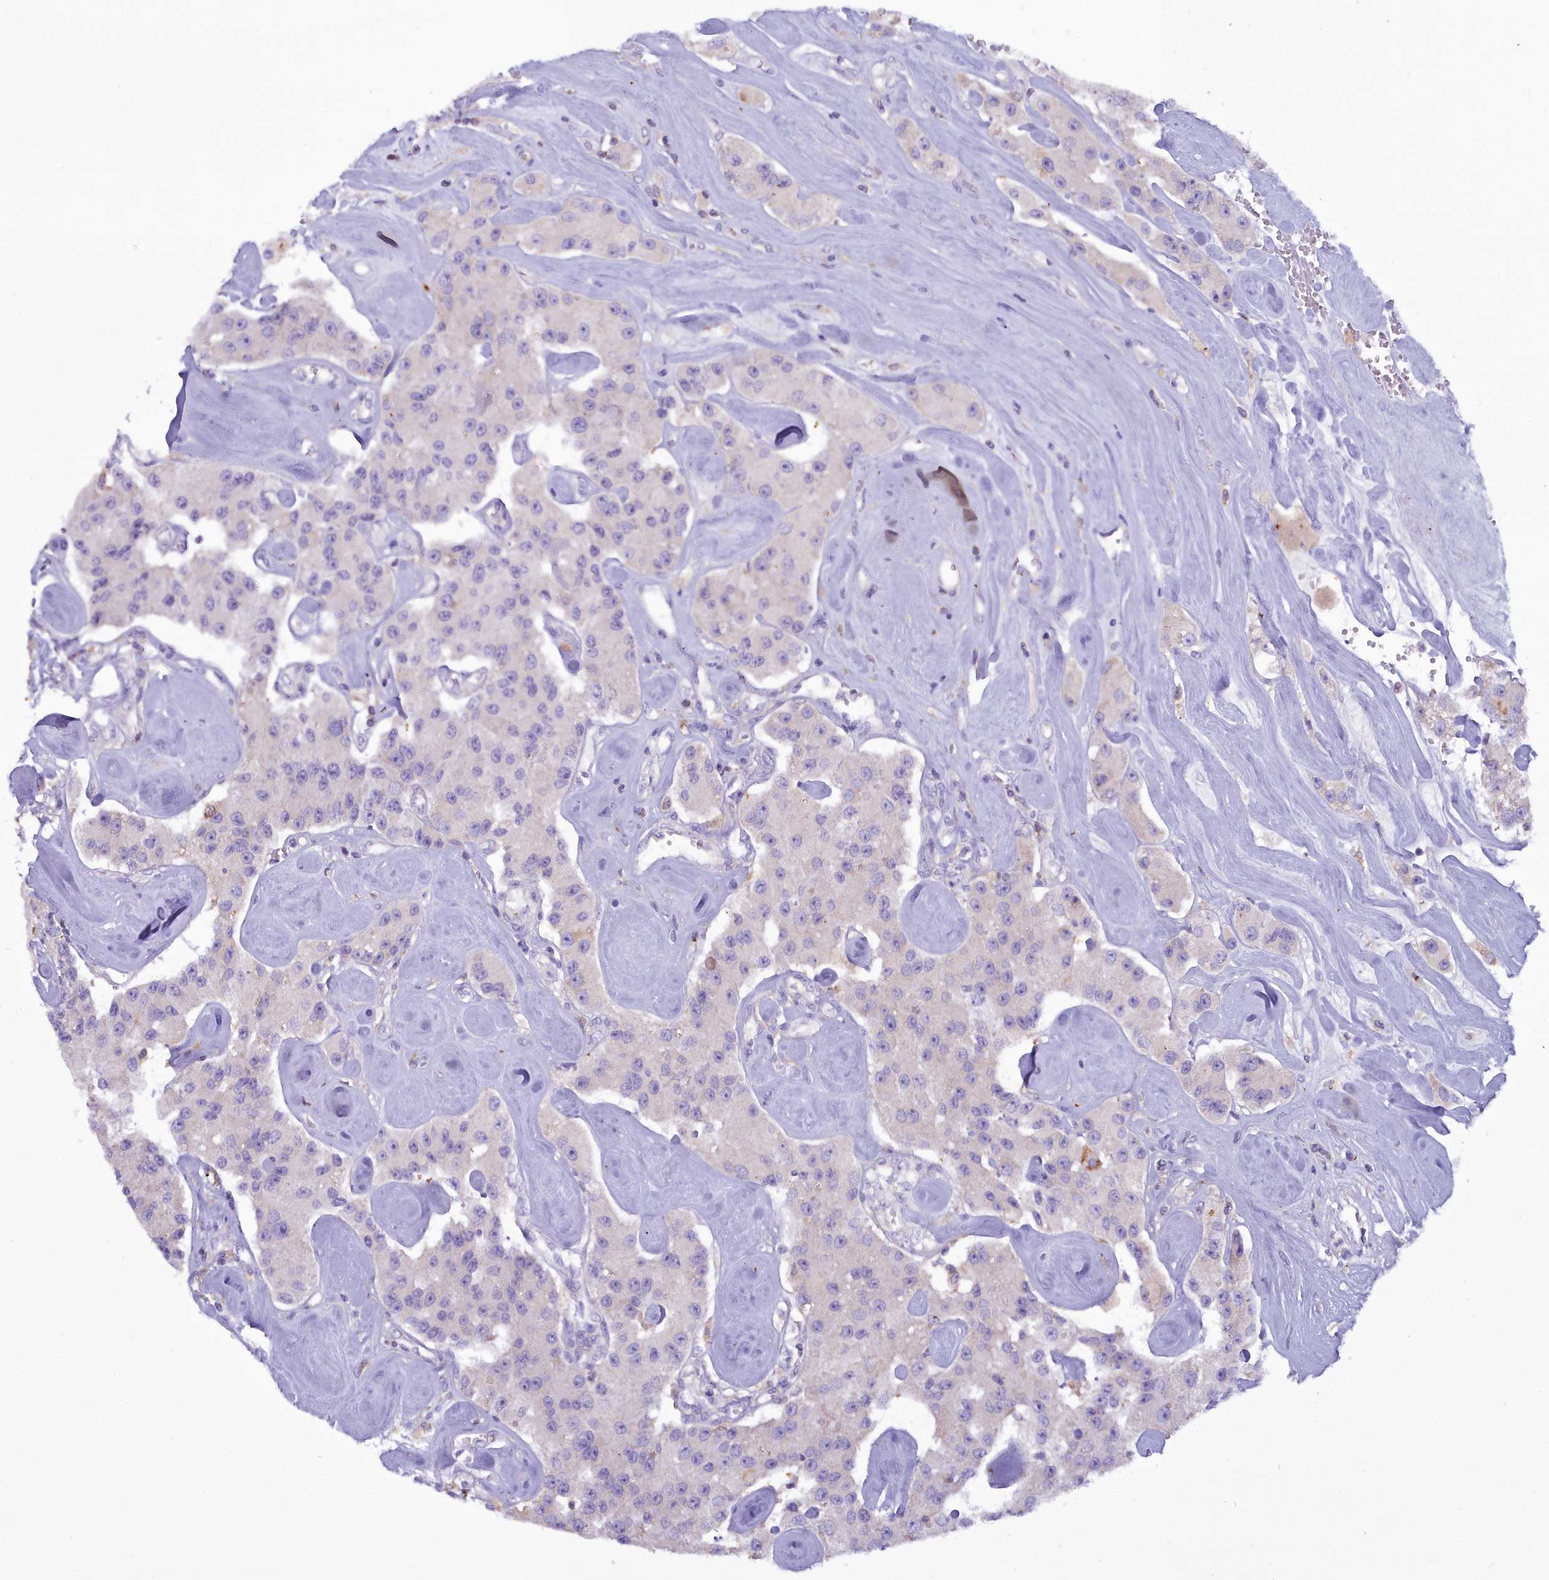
{"staining": {"intensity": "negative", "quantity": "none", "location": "none"}, "tissue": "carcinoid", "cell_type": "Tumor cells", "image_type": "cancer", "snomed": [{"axis": "morphology", "description": "Carcinoid, malignant, NOS"}, {"axis": "topography", "description": "Pancreas"}], "caption": "Tumor cells are negative for protein expression in human malignant carcinoid.", "gene": "BLNK", "patient": {"sex": "male", "age": 41}}